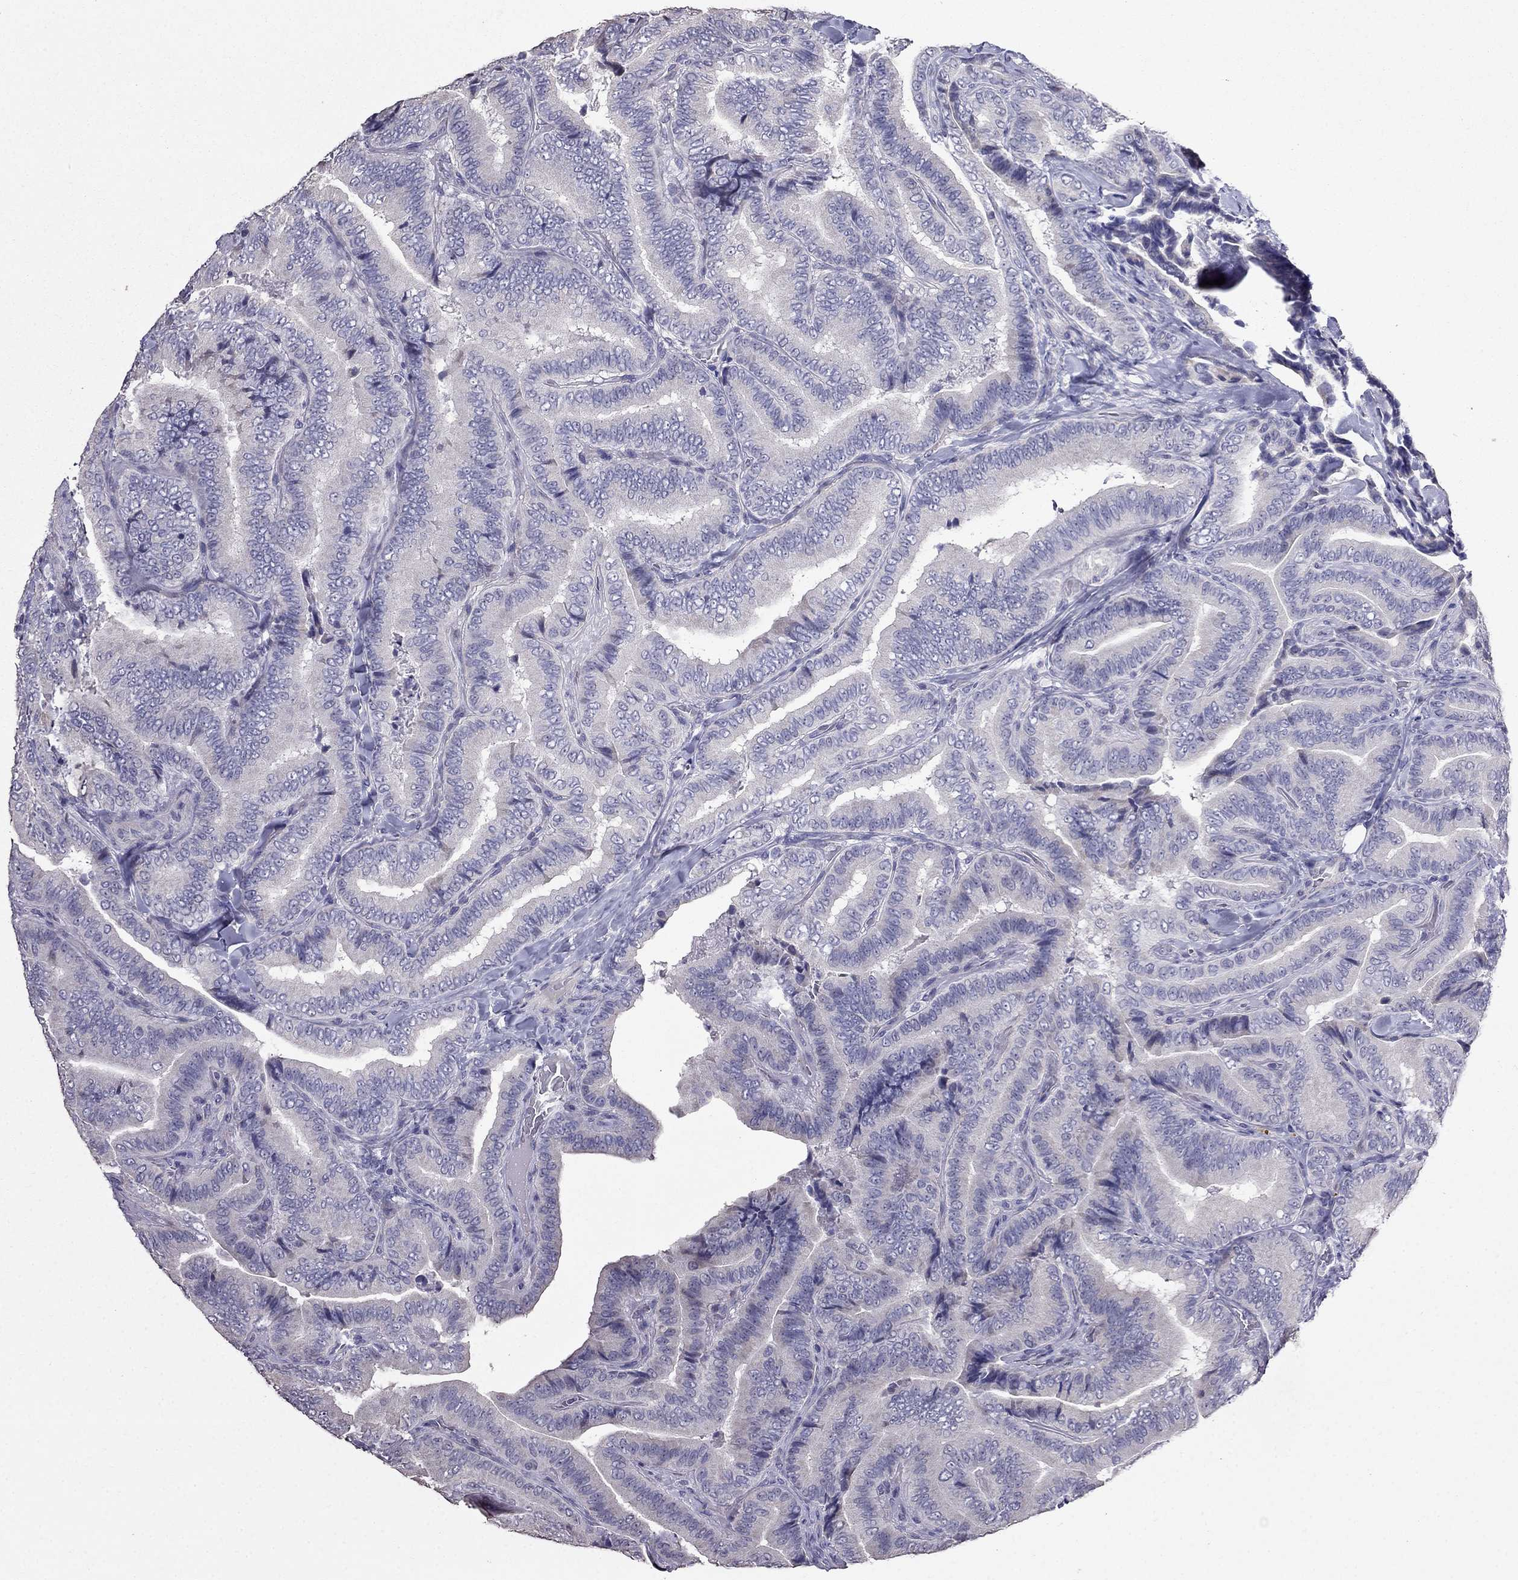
{"staining": {"intensity": "negative", "quantity": "none", "location": "none"}, "tissue": "thyroid cancer", "cell_type": "Tumor cells", "image_type": "cancer", "snomed": [{"axis": "morphology", "description": "Papillary adenocarcinoma, NOS"}, {"axis": "topography", "description": "Thyroid gland"}], "caption": "The histopathology image displays no staining of tumor cells in papillary adenocarcinoma (thyroid).", "gene": "AK5", "patient": {"sex": "male", "age": 61}}